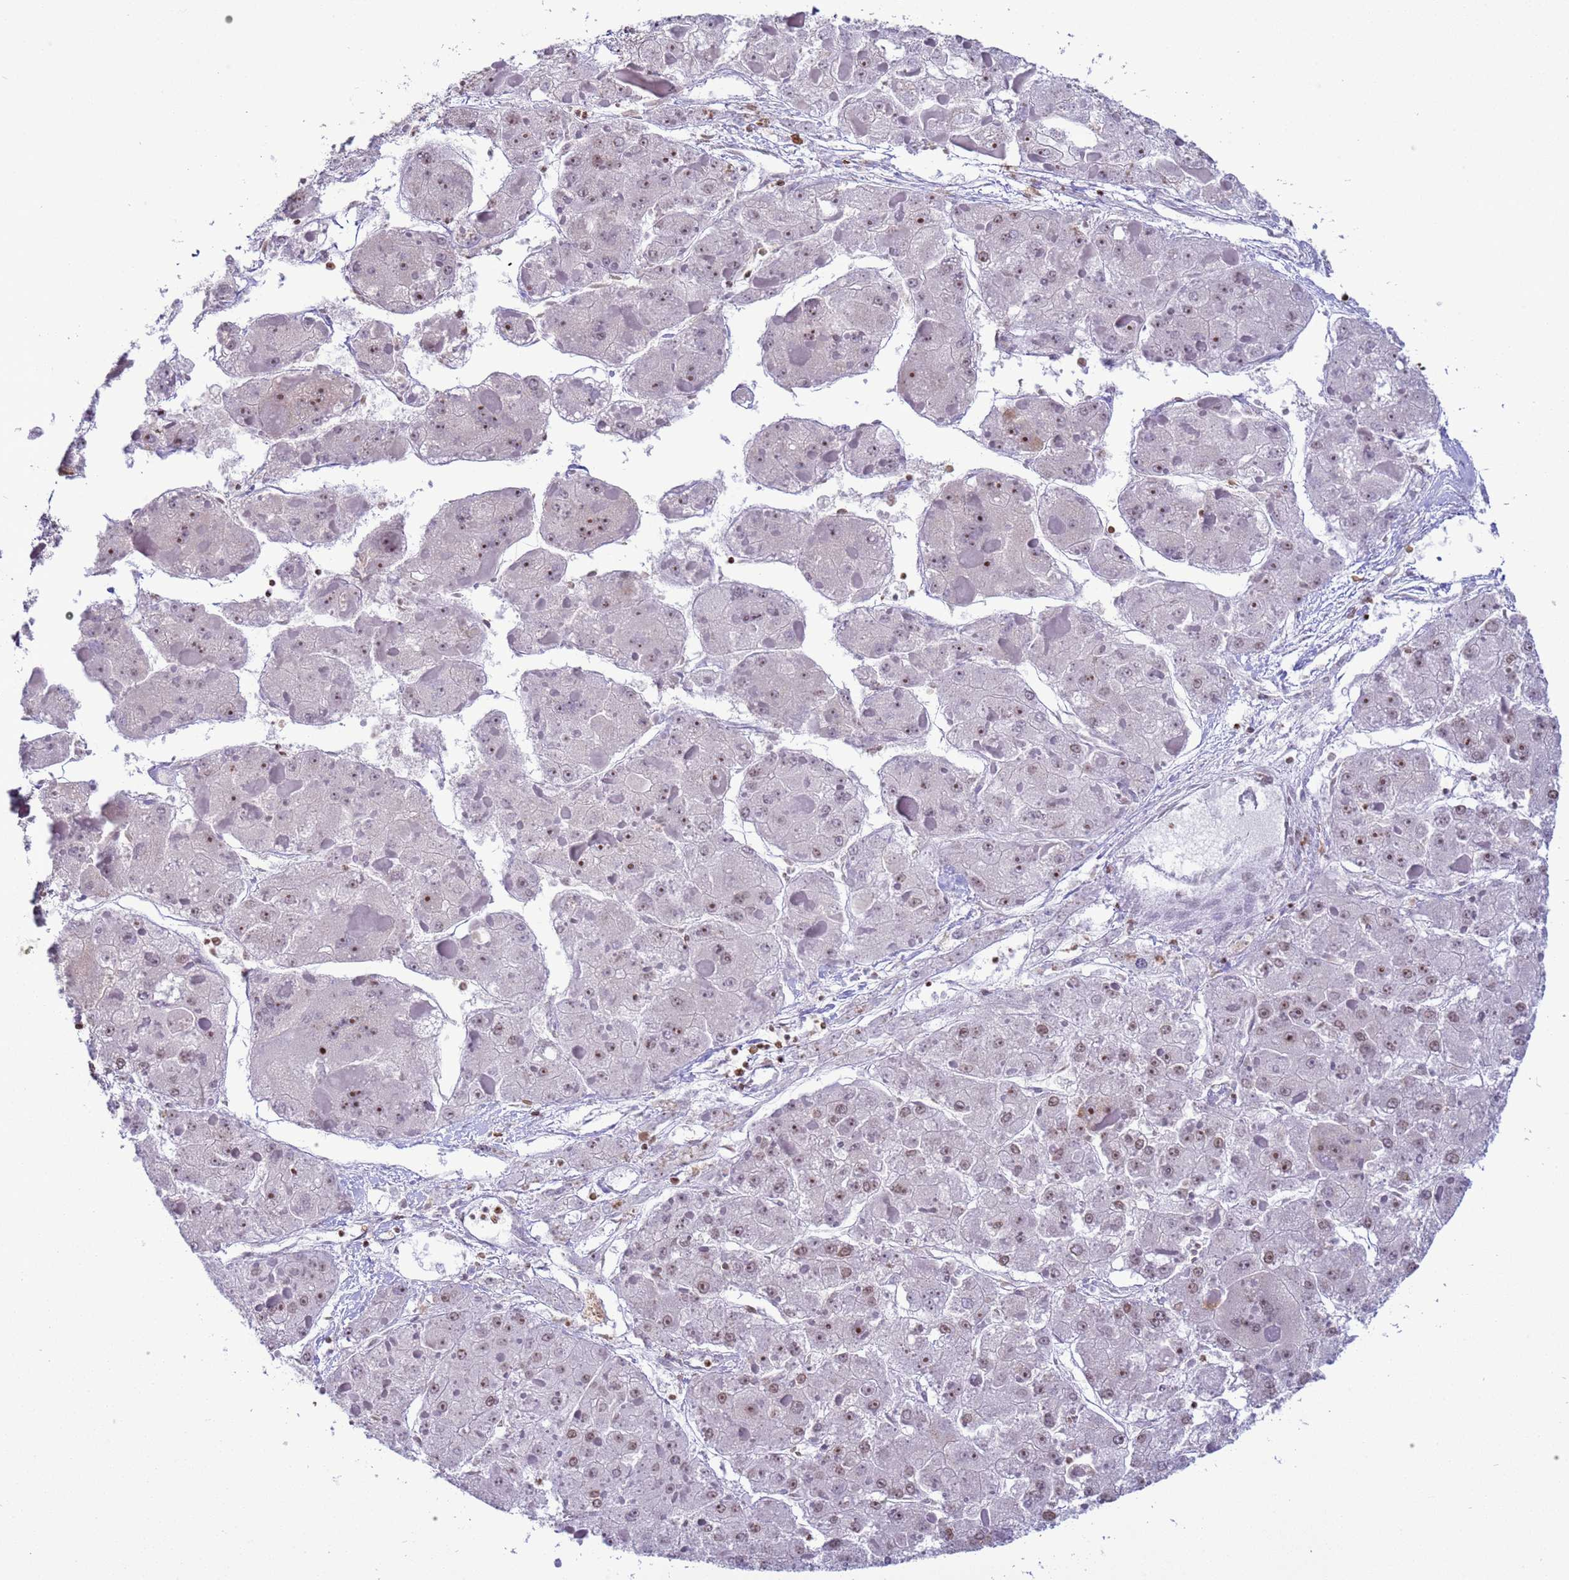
{"staining": {"intensity": "weak", "quantity": "<25%", "location": "cytoplasmic/membranous,nuclear"}, "tissue": "liver cancer", "cell_type": "Tumor cells", "image_type": "cancer", "snomed": [{"axis": "morphology", "description": "Carcinoma, Hepatocellular, NOS"}, {"axis": "topography", "description": "Liver"}], "caption": "Tumor cells are negative for protein expression in human hepatocellular carcinoma (liver). The staining is performed using DAB brown chromogen with nuclei counter-stained in using hematoxylin.", "gene": "DHX37", "patient": {"sex": "female", "age": 73}}